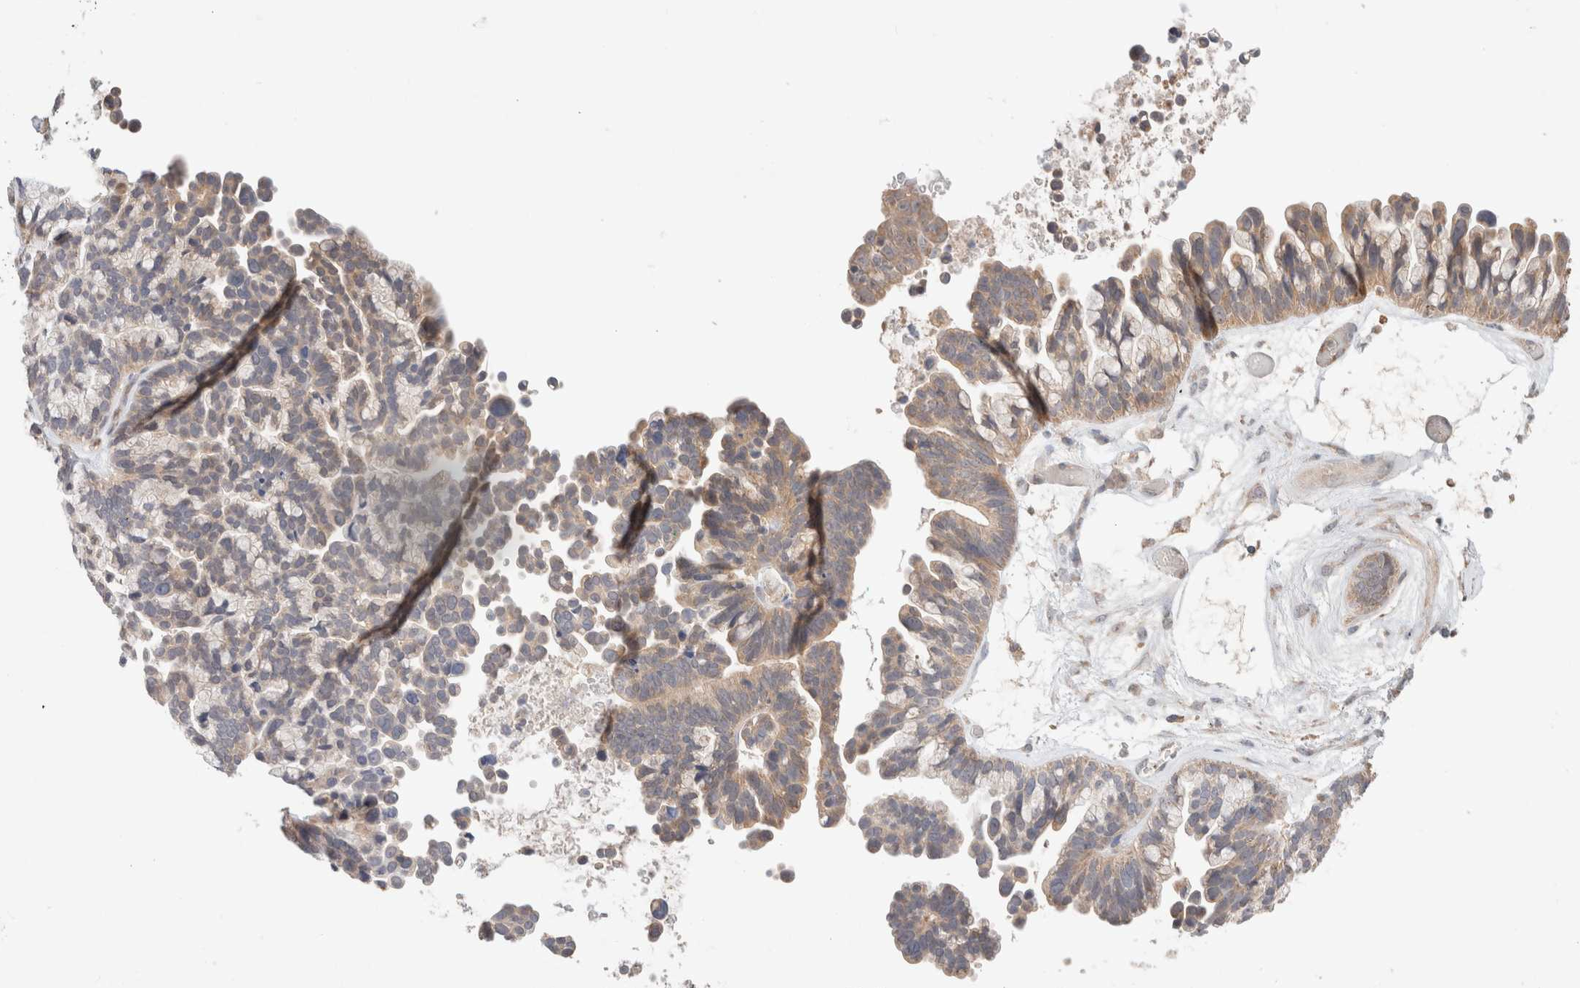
{"staining": {"intensity": "weak", "quantity": "25%-75%", "location": "cytoplasmic/membranous"}, "tissue": "ovarian cancer", "cell_type": "Tumor cells", "image_type": "cancer", "snomed": [{"axis": "morphology", "description": "Cystadenocarcinoma, serous, NOS"}, {"axis": "topography", "description": "Ovary"}], "caption": "Serous cystadenocarcinoma (ovarian) was stained to show a protein in brown. There is low levels of weak cytoplasmic/membranous positivity in about 25%-75% of tumor cells.", "gene": "CA13", "patient": {"sex": "female", "age": 56}}